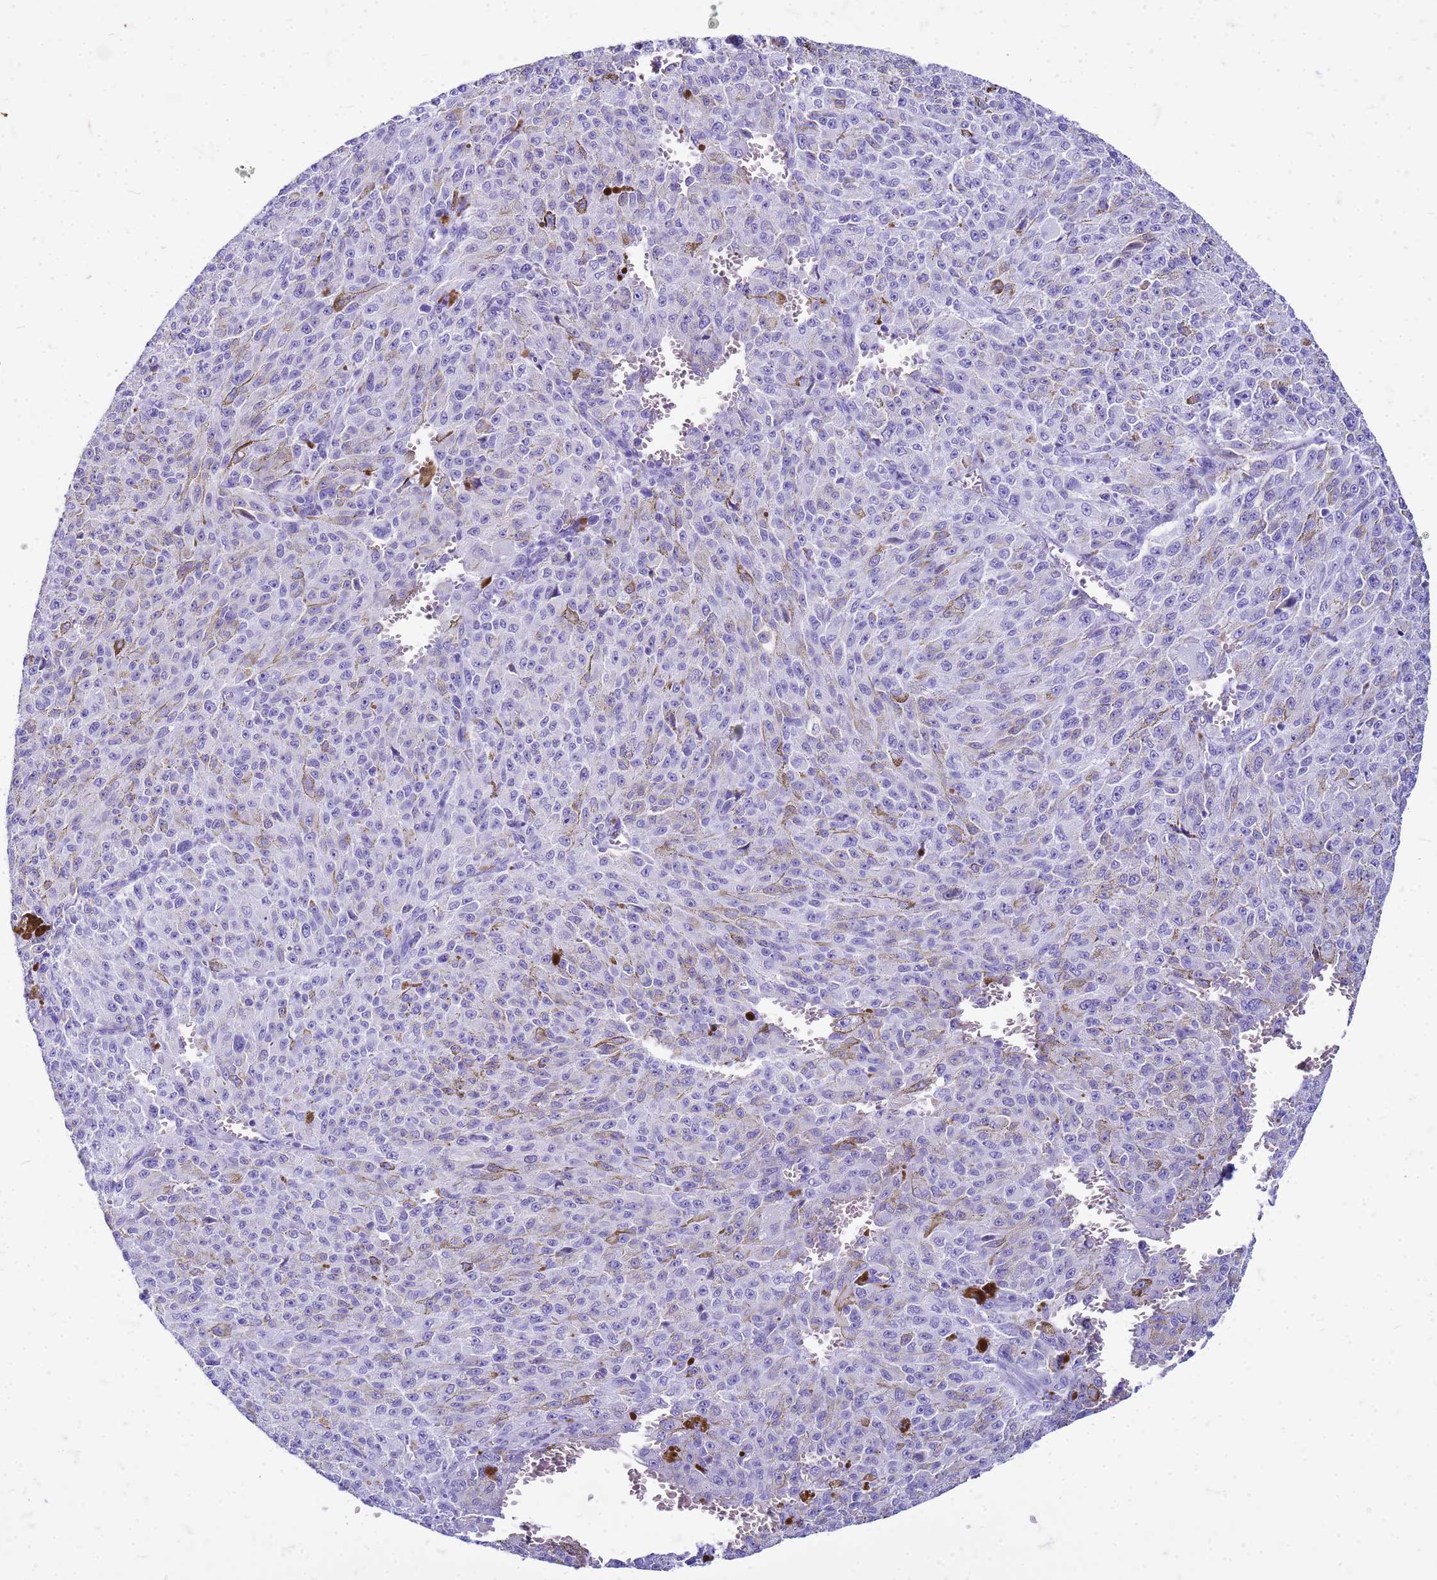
{"staining": {"intensity": "negative", "quantity": "none", "location": "none"}, "tissue": "melanoma", "cell_type": "Tumor cells", "image_type": "cancer", "snomed": [{"axis": "morphology", "description": "Malignant melanoma, NOS"}, {"axis": "topography", "description": "Skin"}], "caption": "Malignant melanoma was stained to show a protein in brown. There is no significant expression in tumor cells.", "gene": "CFAP100", "patient": {"sex": "female", "age": 52}}